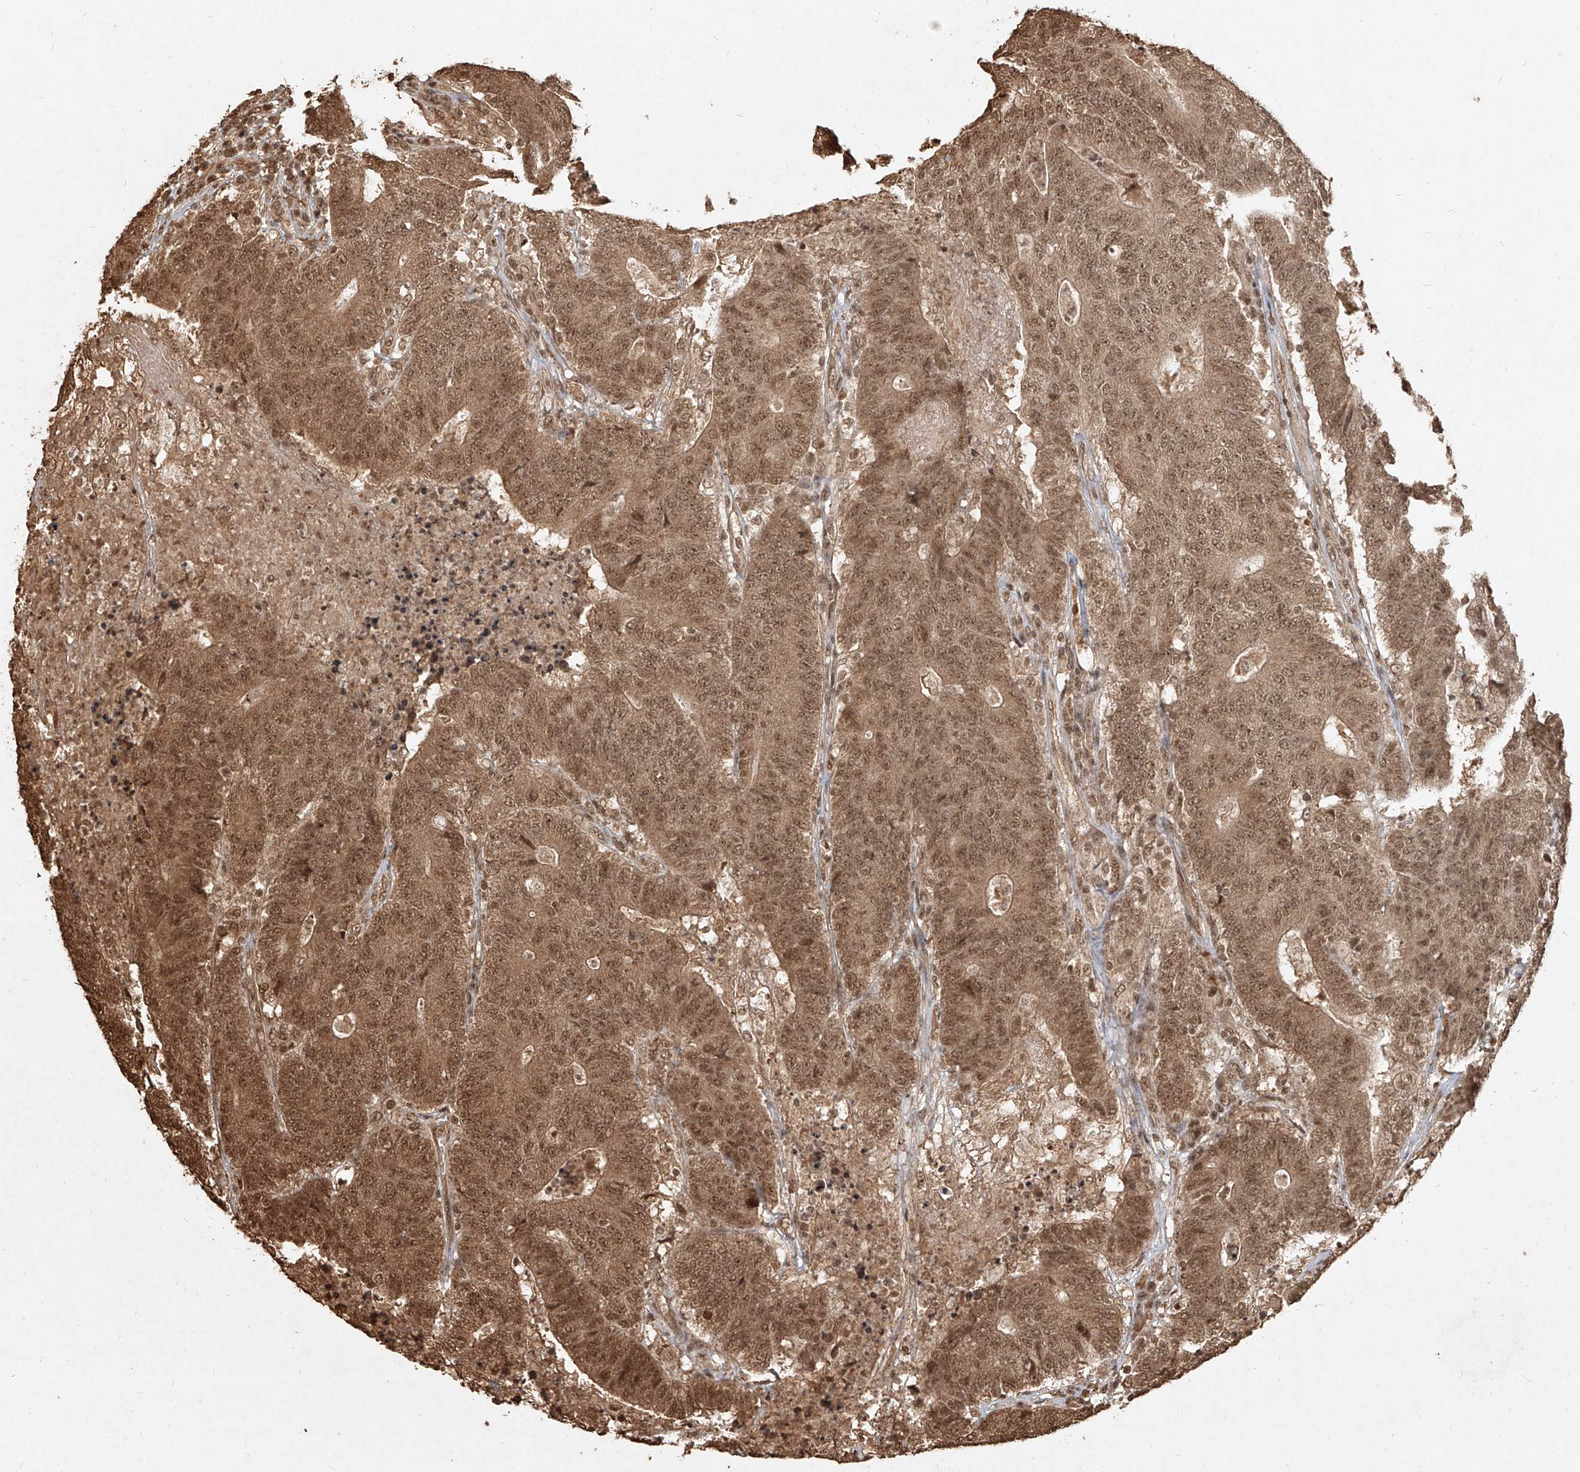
{"staining": {"intensity": "moderate", "quantity": ">75%", "location": "cytoplasmic/membranous,nuclear"}, "tissue": "colorectal cancer", "cell_type": "Tumor cells", "image_type": "cancer", "snomed": [{"axis": "morphology", "description": "Normal tissue, NOS"}, {"axis": "morphology", "description": "Adenocarcinoma, NOS"}, {"axis": "topography", "description": "Colon"}], "caption": "Human colorectal cancer (adenocarcinoma) stained for a protein (brown) shows moderate cytoplasmic/membranous and nuclear positive positivity in approximately >75% of tumor cells.", "gene": "UBE2K", "patient": {"sex": "female", "age": 75}}